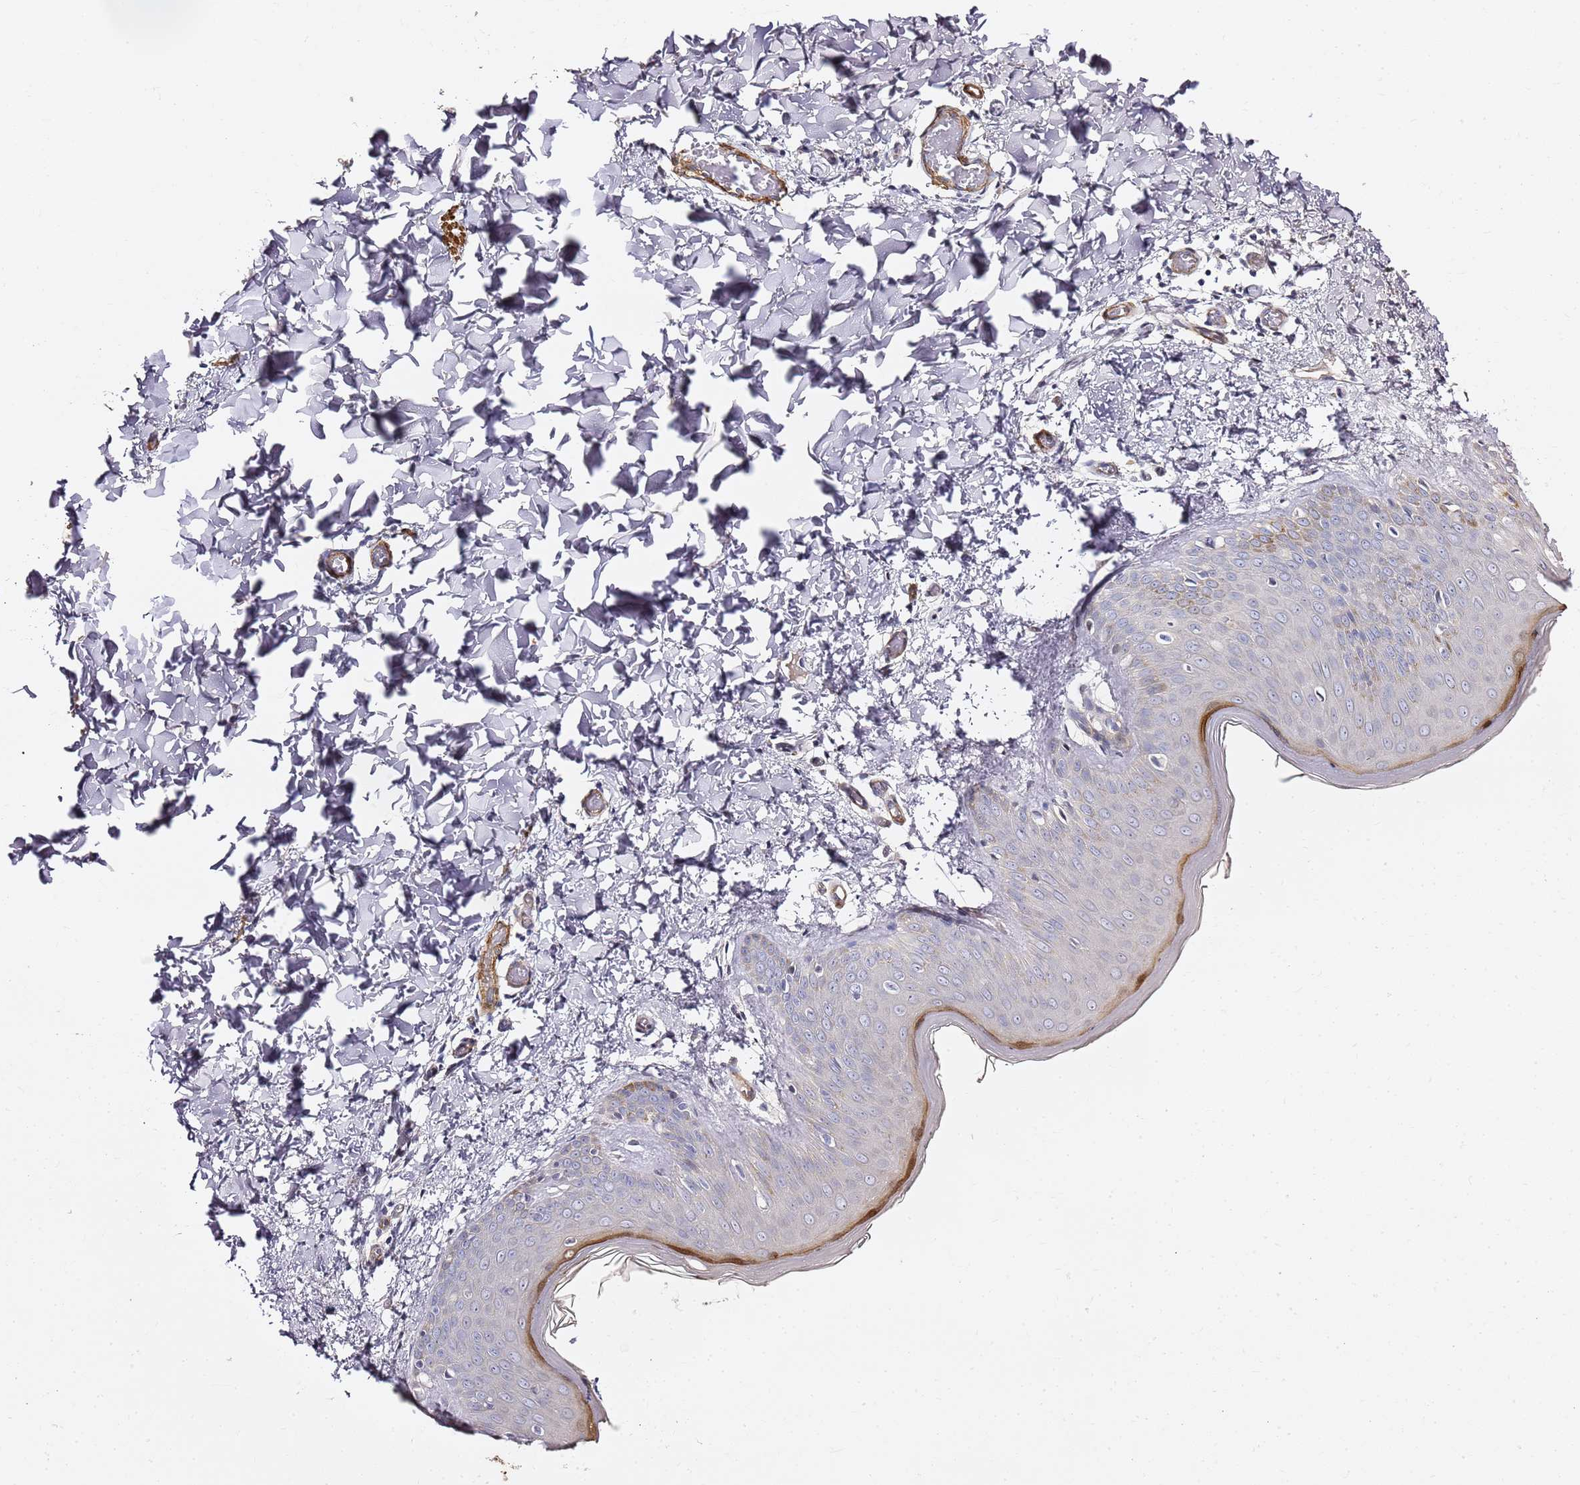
{"staining": {"intensity": "negative", "quantity": "none", "location": "none"}, "tissue": "skin", "cell_type": "Fibroblasts", "image_type": "normal", "snomed": [{"axis": "morphology", "description": "Normal tissue, NOS"}, {"axis": "topography", "description": "Skin"}], "caption": "DAB (3,3'-diaminobenzidine) immunohistochemical staining of normal human skin shows no significant expression in fibroblasts.", "gene": "EPS8L1", "patient": {"sex": "male", "age": 36}}